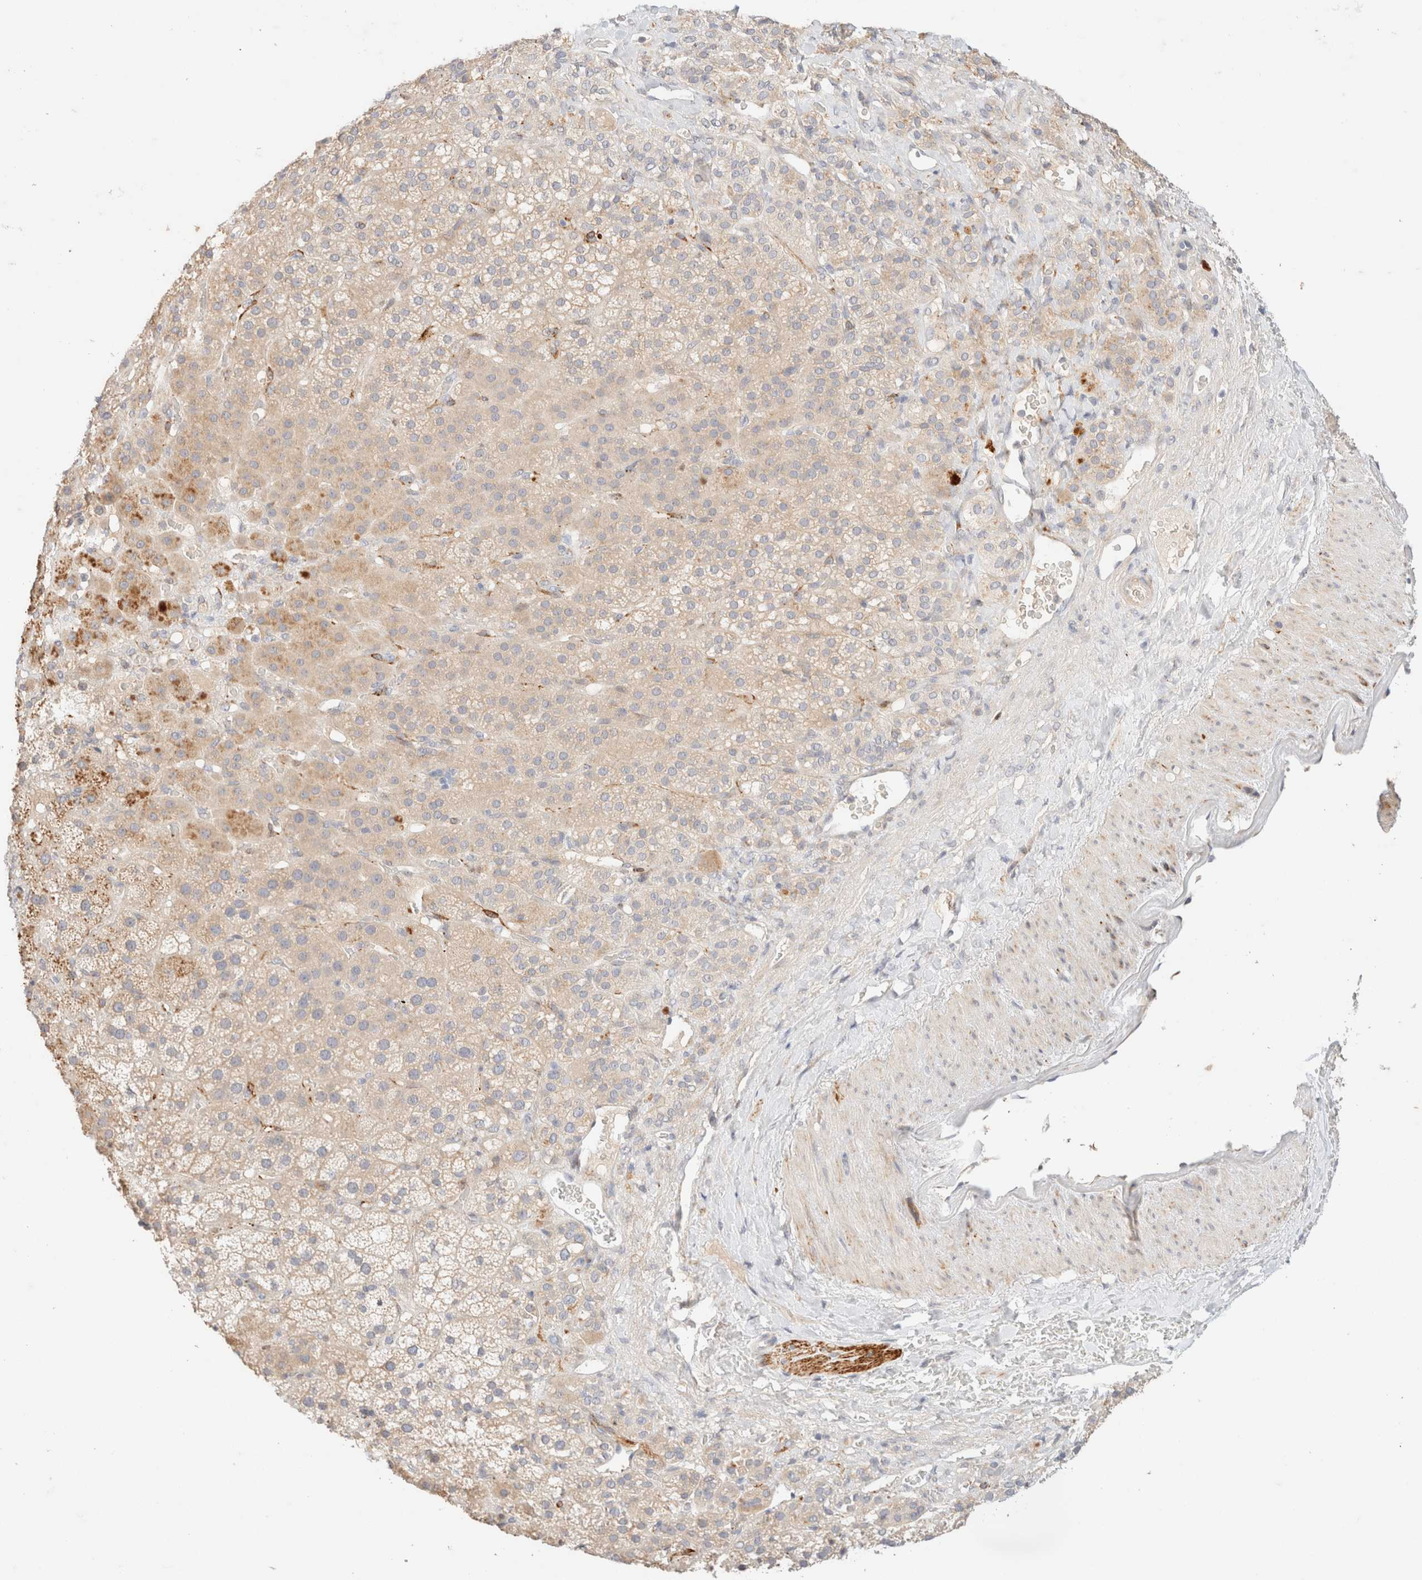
{"staining": {"intensity": "weak", "quantity": ">75%", "location": "cytoplasmic/membranous"}, "tissue": "adrenal gland", "cell_type": "Glandular cells", "image_type": "normal", "snomed": [{"axis": "morphology", "description": "Normal tissue, NOS"}, {"axis": "topography", "description": "Adrenal gland"}], "caption": "Glandular cells show low levels of weak cytoplasmic/membranous expression in approximately >75% of cells in normal adrenal gland.", "gene": "SNTB1", "patient": {"sex": "male", "age": 57}}